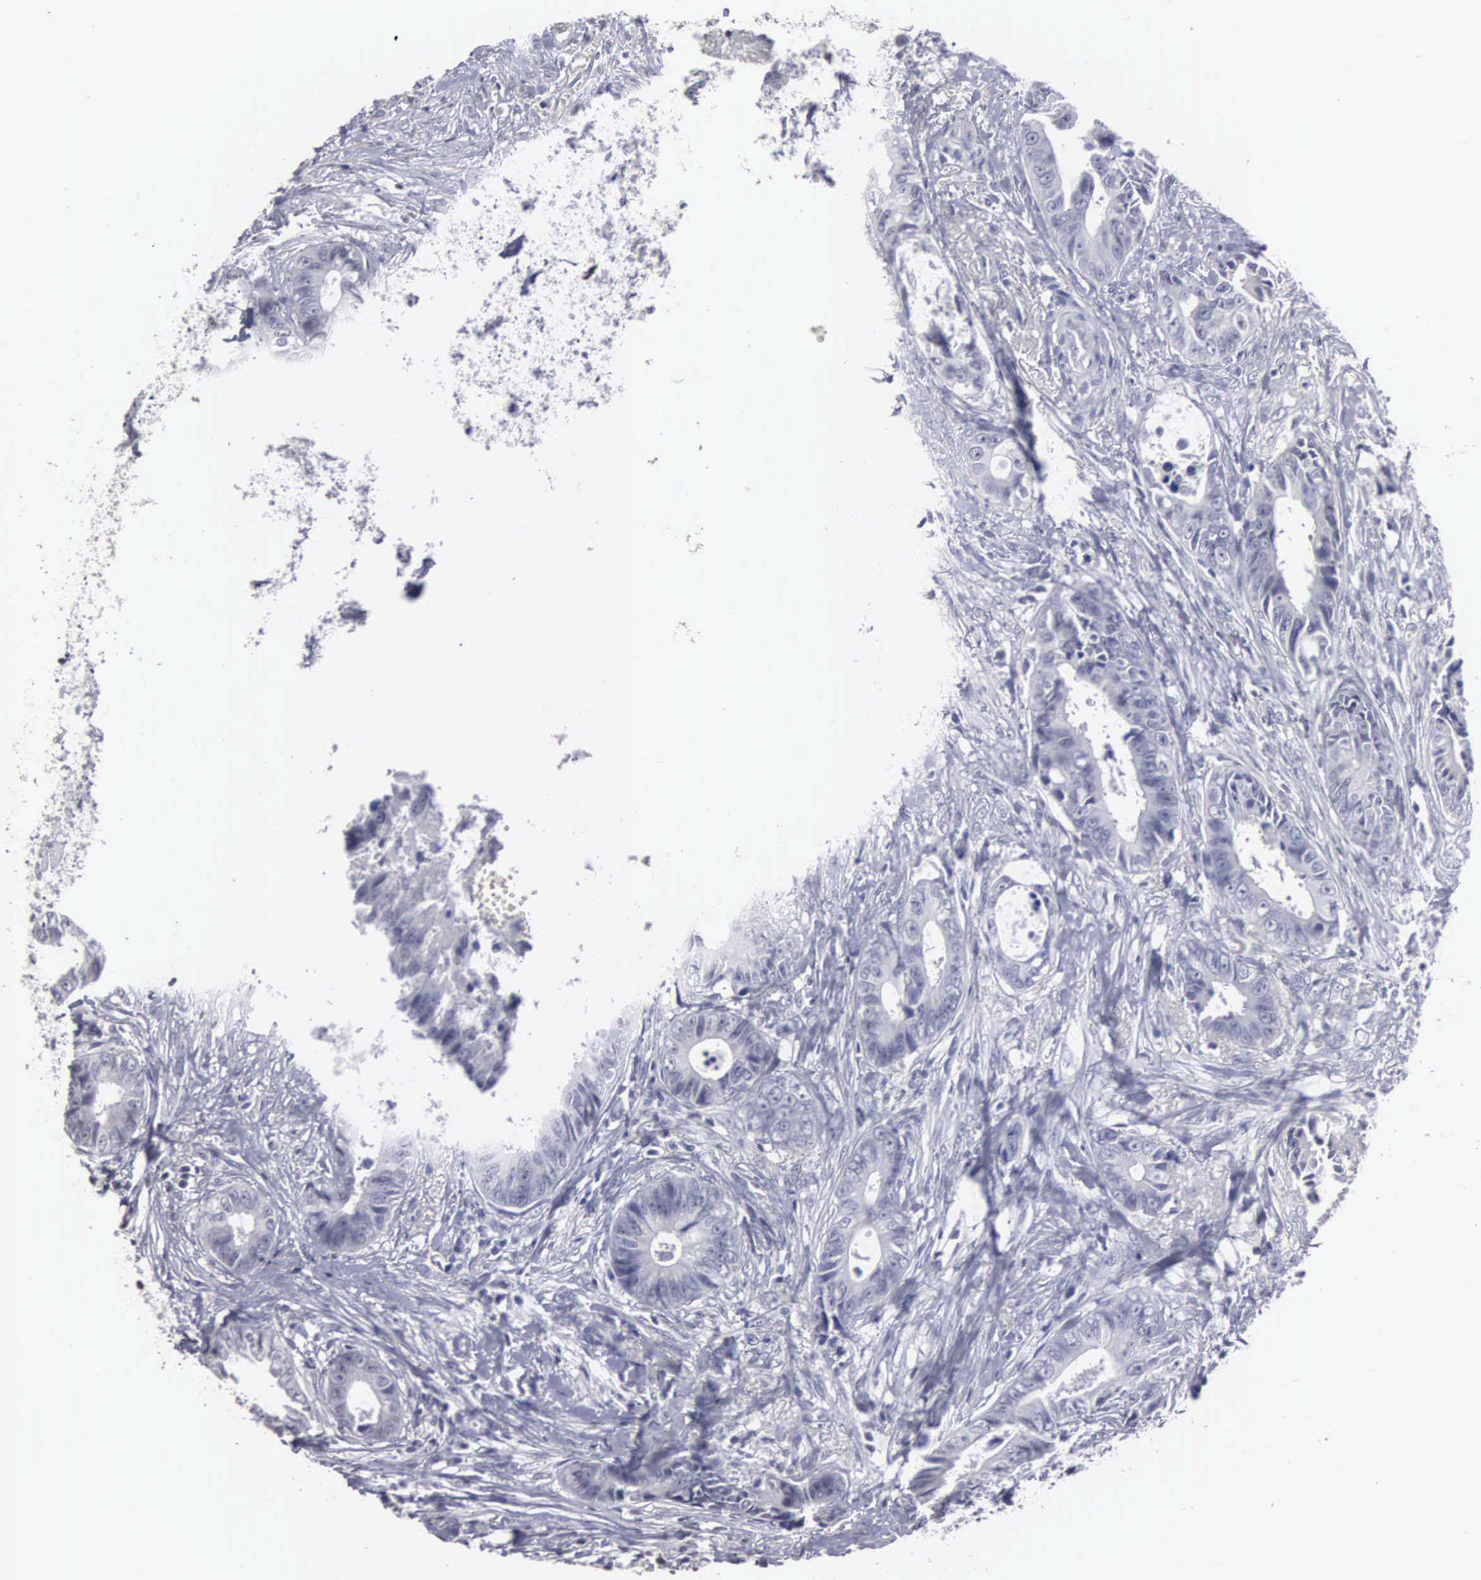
{"staining": {"intensity": "negative", "quantity": "none", "location": "none"}, "tissue": "colorectal cancer", "cell_type": "Tumor cells", "image_type": "cancer", "snomed": [{"axis": "morphology", "description": "Adenocarcinoma, NOS"}, {"axis": "topography", "description": "Rectum"}], "caption": "Tumor cells show no significant expression in colorectal adenocarcinoma.", "gene": "UPB1", "patient": {"sex": "female", "age": 98}}